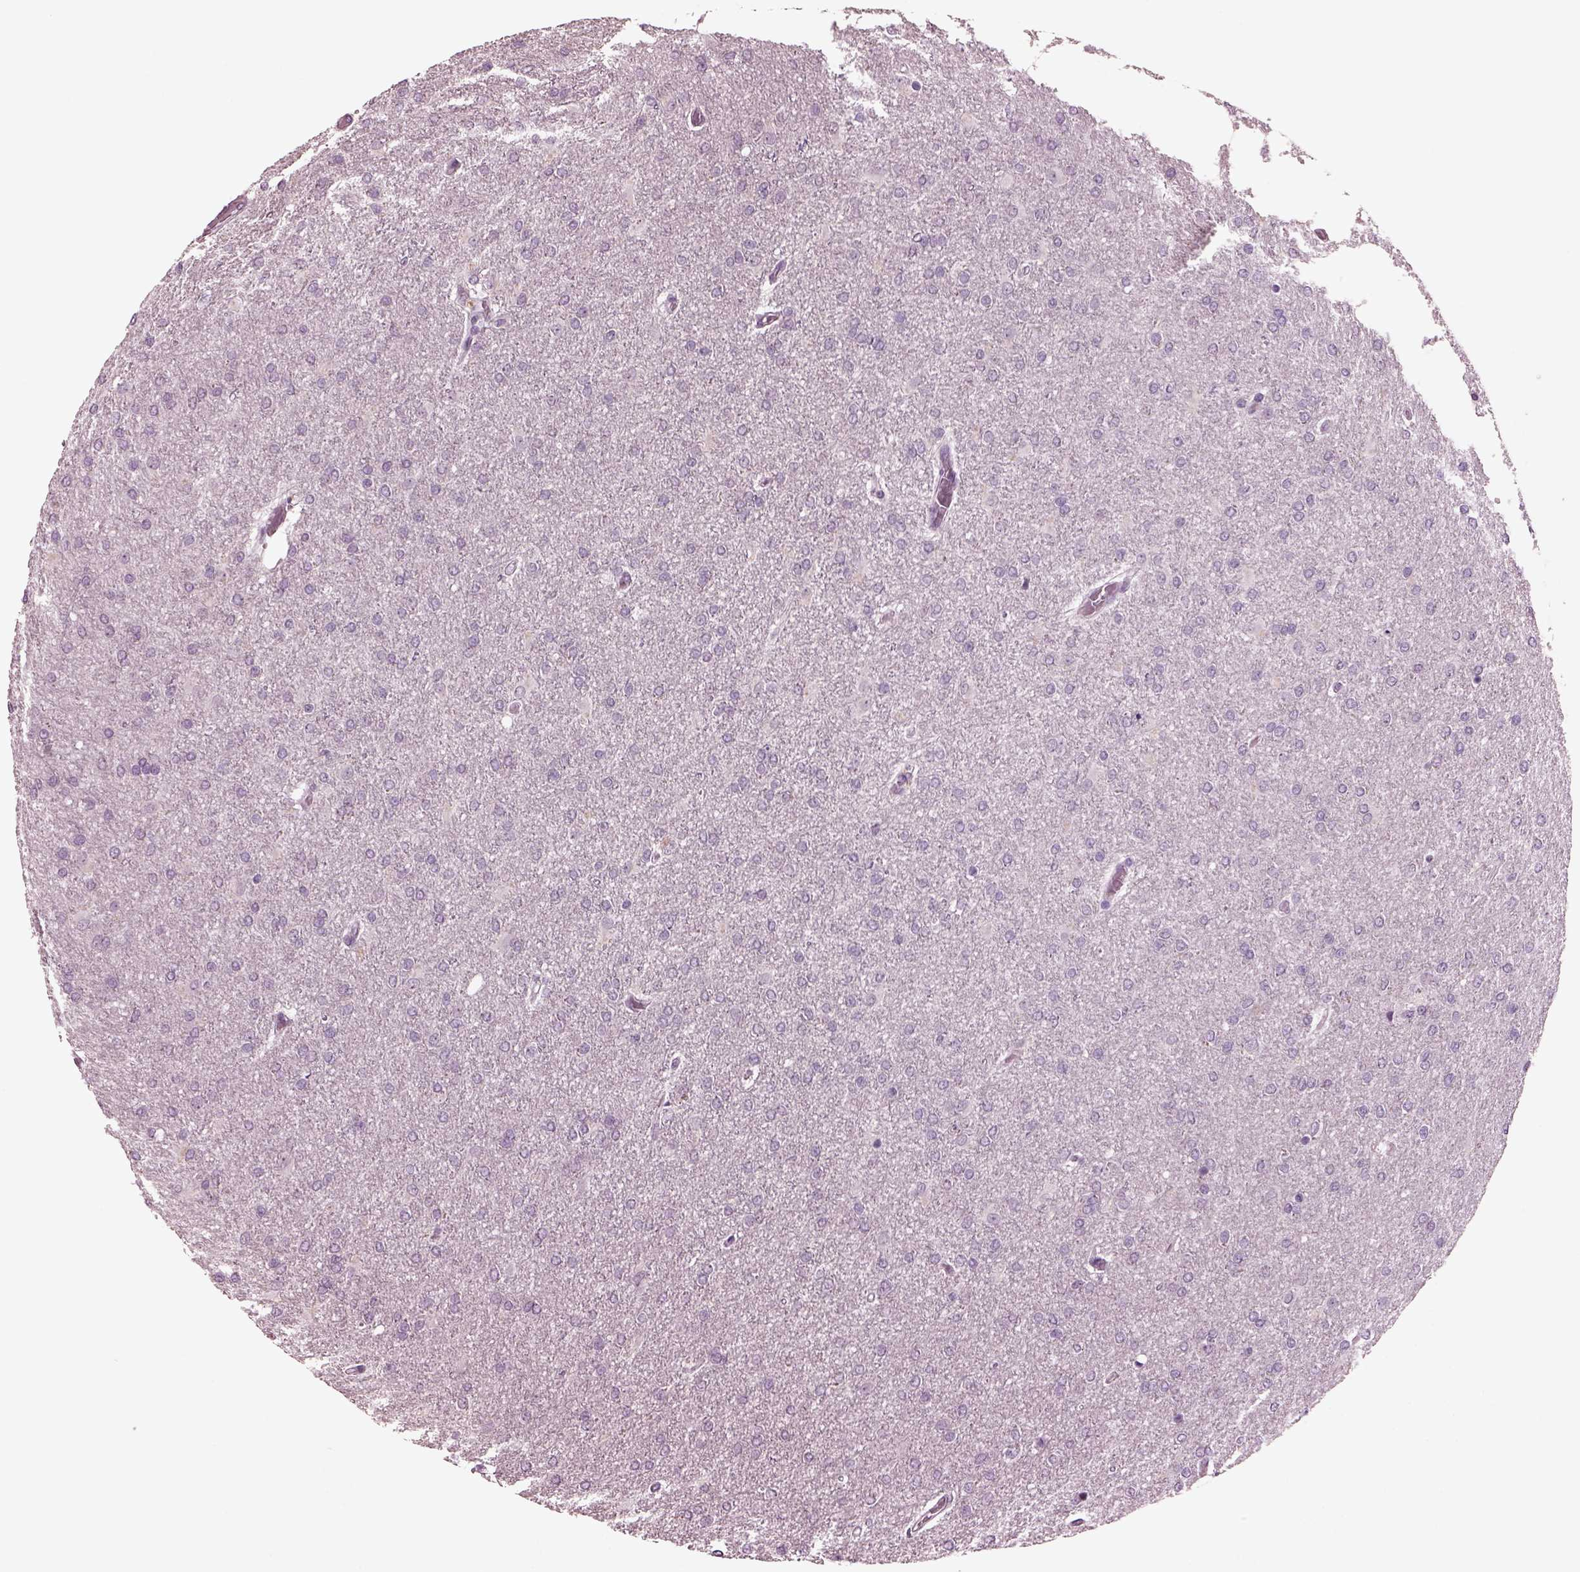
{"staining": {"intensity": "negative", "quantity": "none", "location": "none"}, "tissue": "glioma", "cell_type": "Tumor cells", "image_type": "cancer", "snomed": [{"axis": "morphology", "description": "Glioma, malignant, High grade"}, {"axis": "topography", "description": "Cerebral cortex"}], "caption": "Immunohistochemical staining of malignant high-grade glioma reveals no significant positivity in tumor cells. Brightfield microscopy of immunohistochemistry (IHC) stained with DAB (brown) and hematoxylin (blue), captured at high magnification.", "gene": "MIB2", "patient": {"sex": "male", "age": 70}}